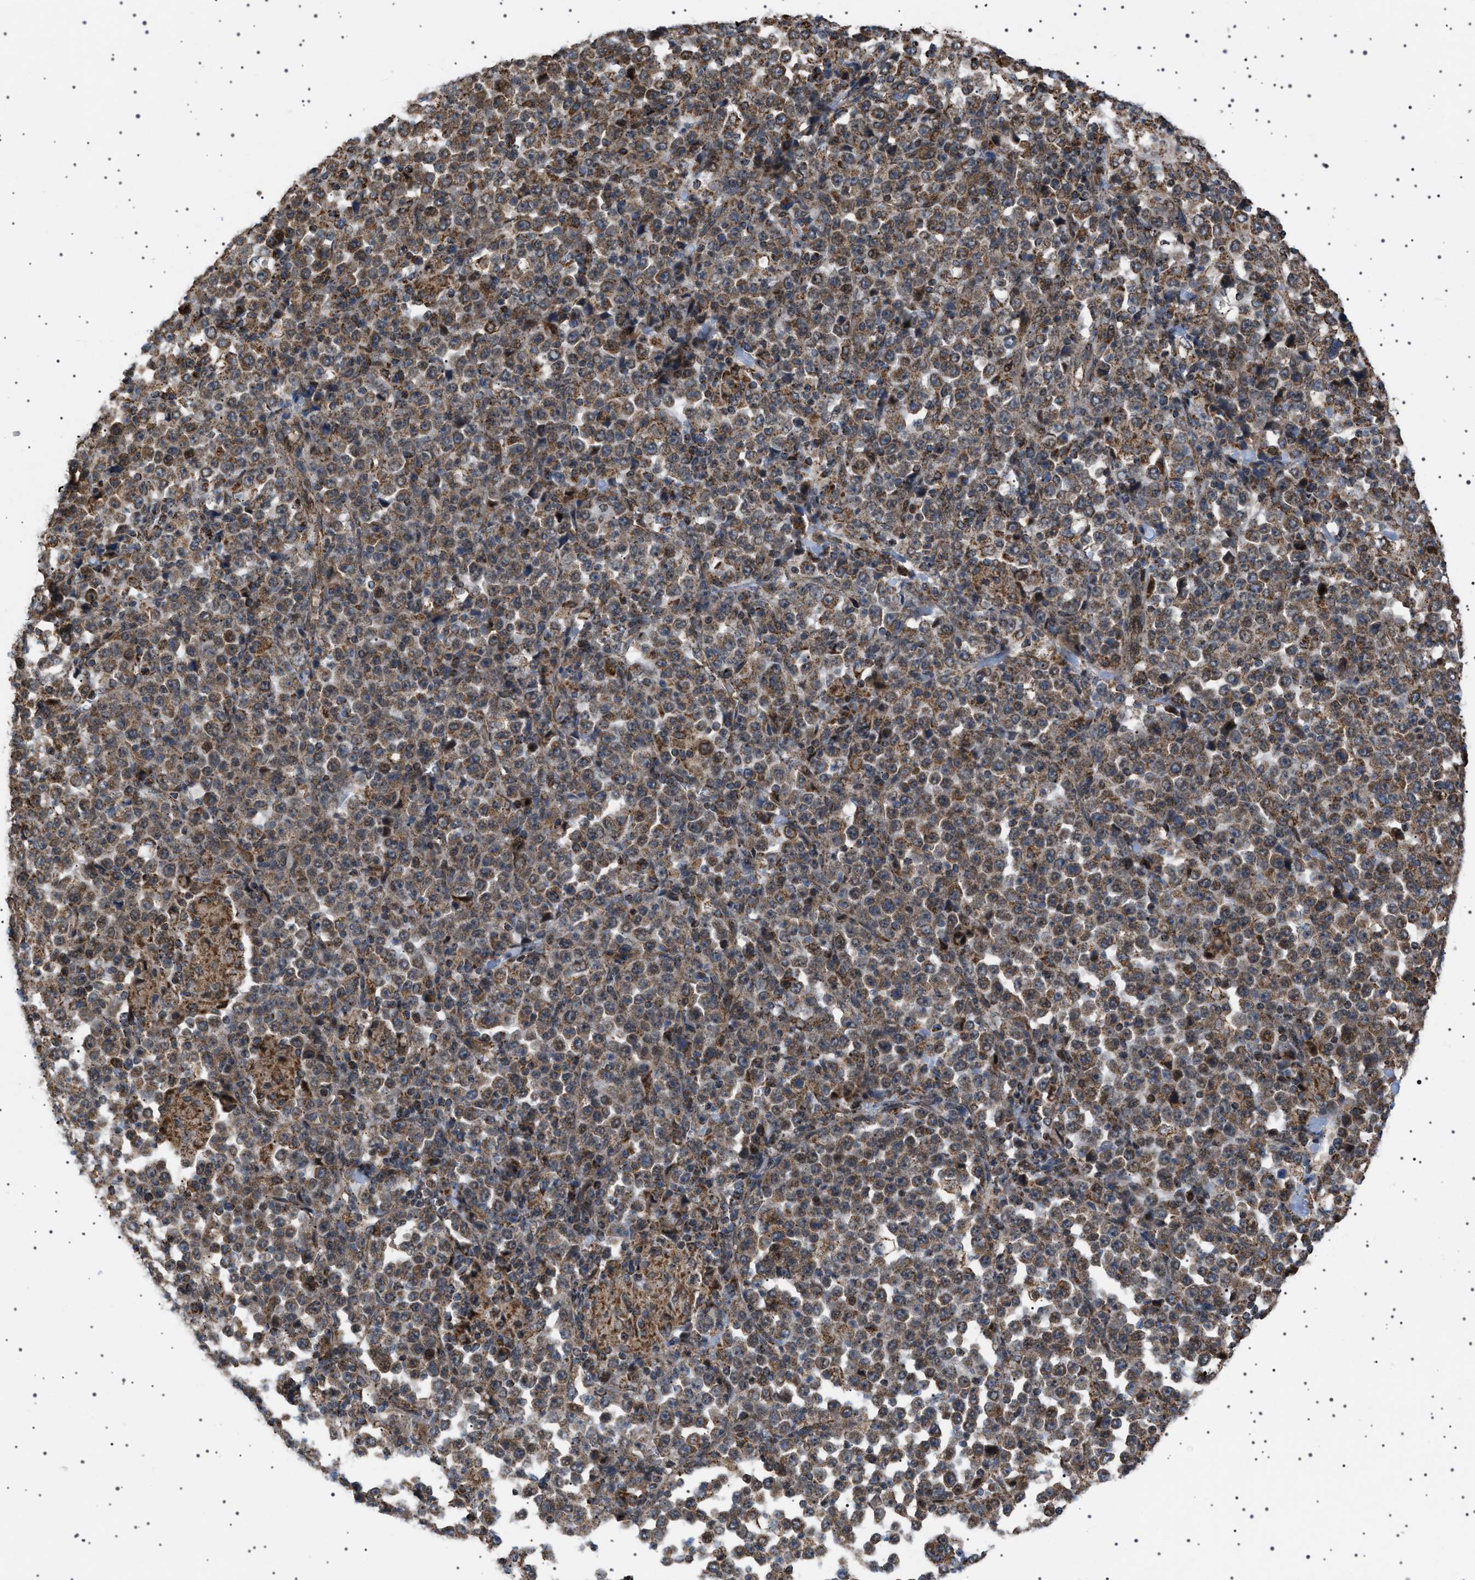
{"staining": {"intensity": "moderate", "quantity": ">75%", "location": "cytoplasmic/membranous,nuclear"}, "tissue": "stomach cancer", "cell_type": "Tumor cells", "image_type": "cancer", "snomed": [{"axis": "morphology", "description": "Normal tissue, NOS"}, {"axis": "morphology", "description": "Adenocarcinoma, NOS"}, {"axis": "topography", "description": "Stomach, upper"}, {"axis": "topography", "description": "Stomach"}], "caption": "Immunohistochemical staining of stomach cancer shows medium levels of moderate cytoplasmic/membranous and nuclear expression in about >75% of tumor cells.", "gene": "MELK", "patient": {"sex": "male", "age": 59}}